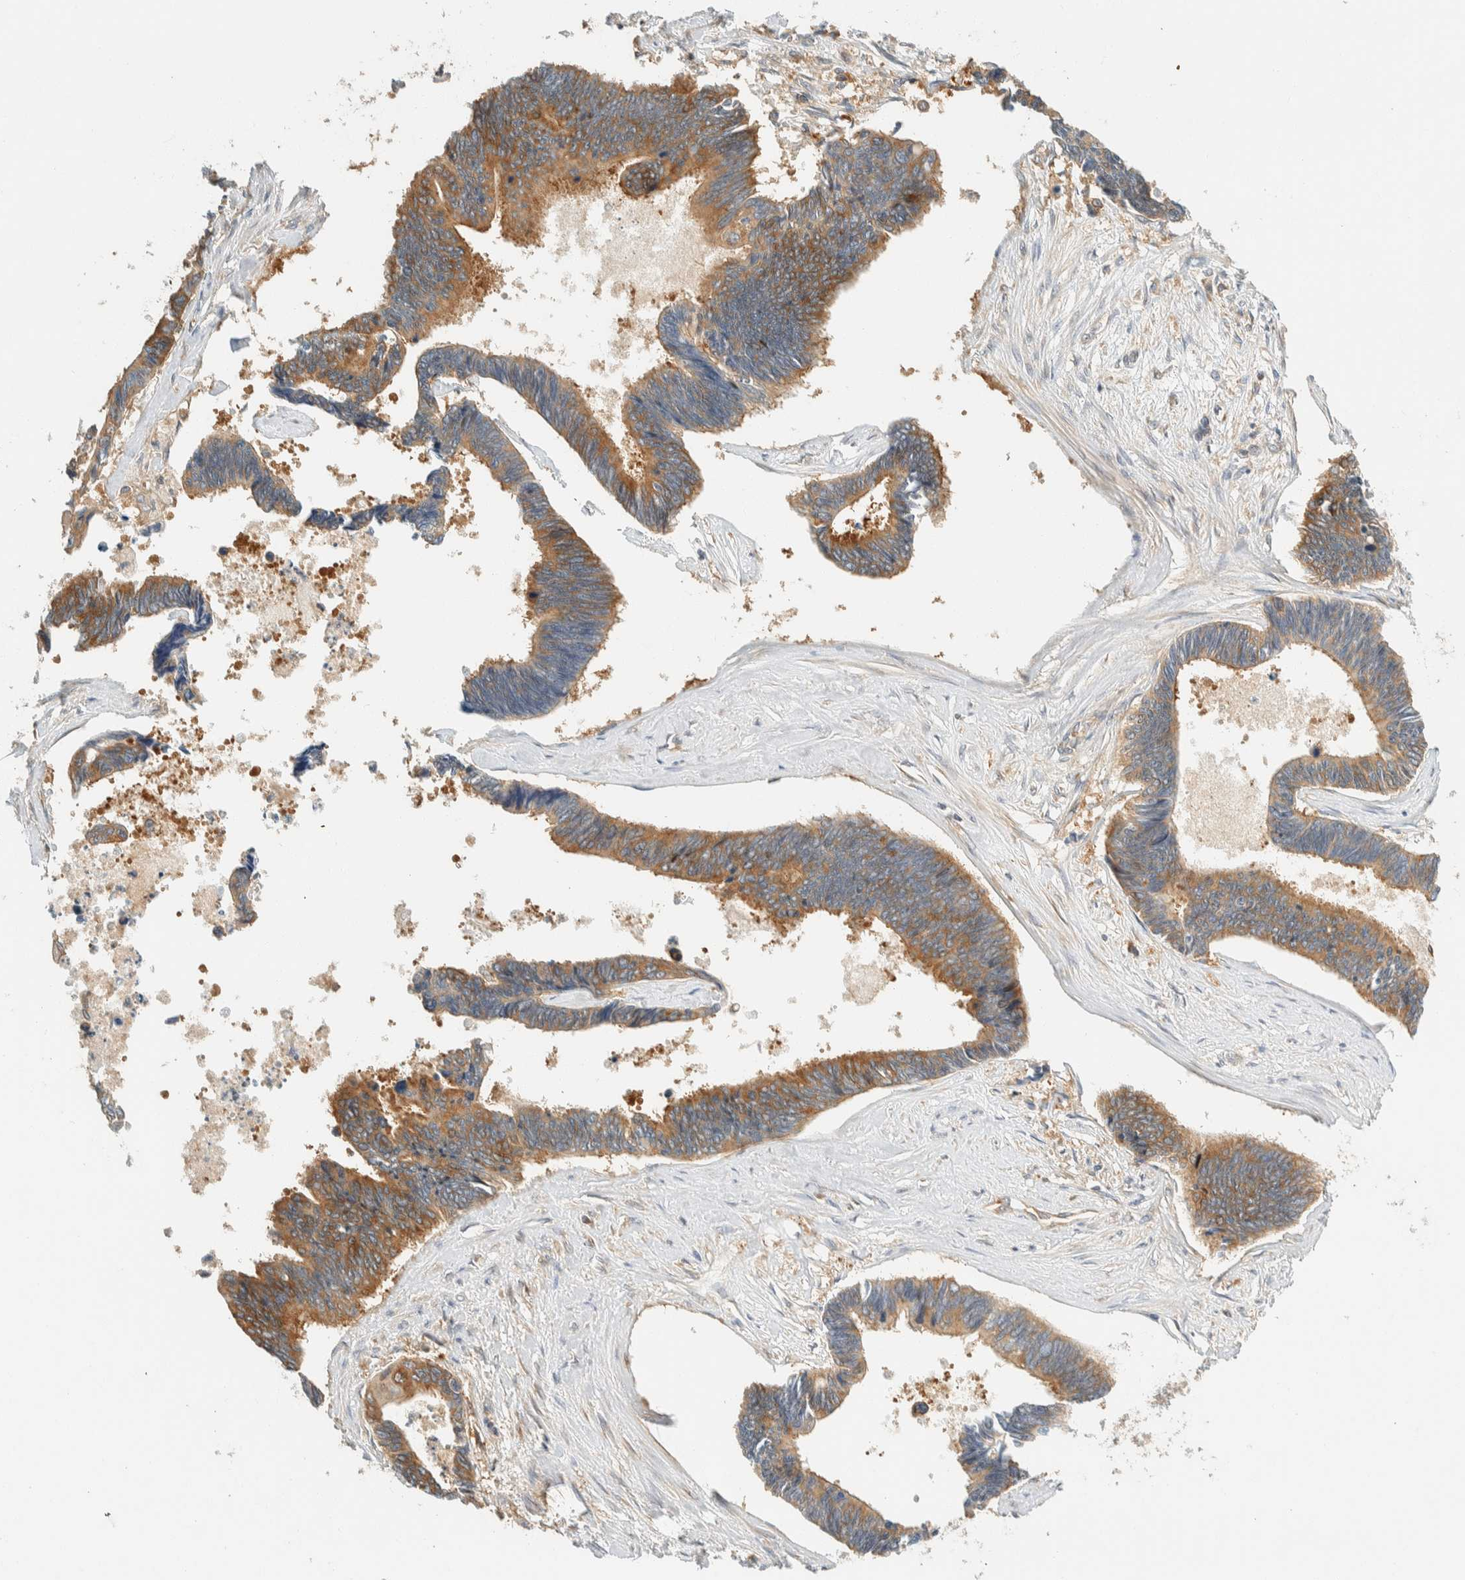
{"staining": {"intensity": "moderate", "quantity": ">75%", "location": "cytoplasmic/membranous"}, "tissue": "pancreatic cancer", "cell_type": "Tumor cells", "image_type": "cancer", "snomed": [{"axis": "morphology", "description": "Adenocarcinoma, NOS"}, {"axis": "topography", "description": "Pancreas"}], "caption": "Immunohistochemistry (IHC) image of neoplastic tissue: pancreatic adenocarcinoma stained using immunohistochemistry shows medium levels of moderate protein expression localized specifically in the cytoplasmic/membranous of tumor cells, appearing as a cytoplasmic/membranous brown color.", "gene": "ARFGEF1", "patient": {"sex": "female", "age": 70}}